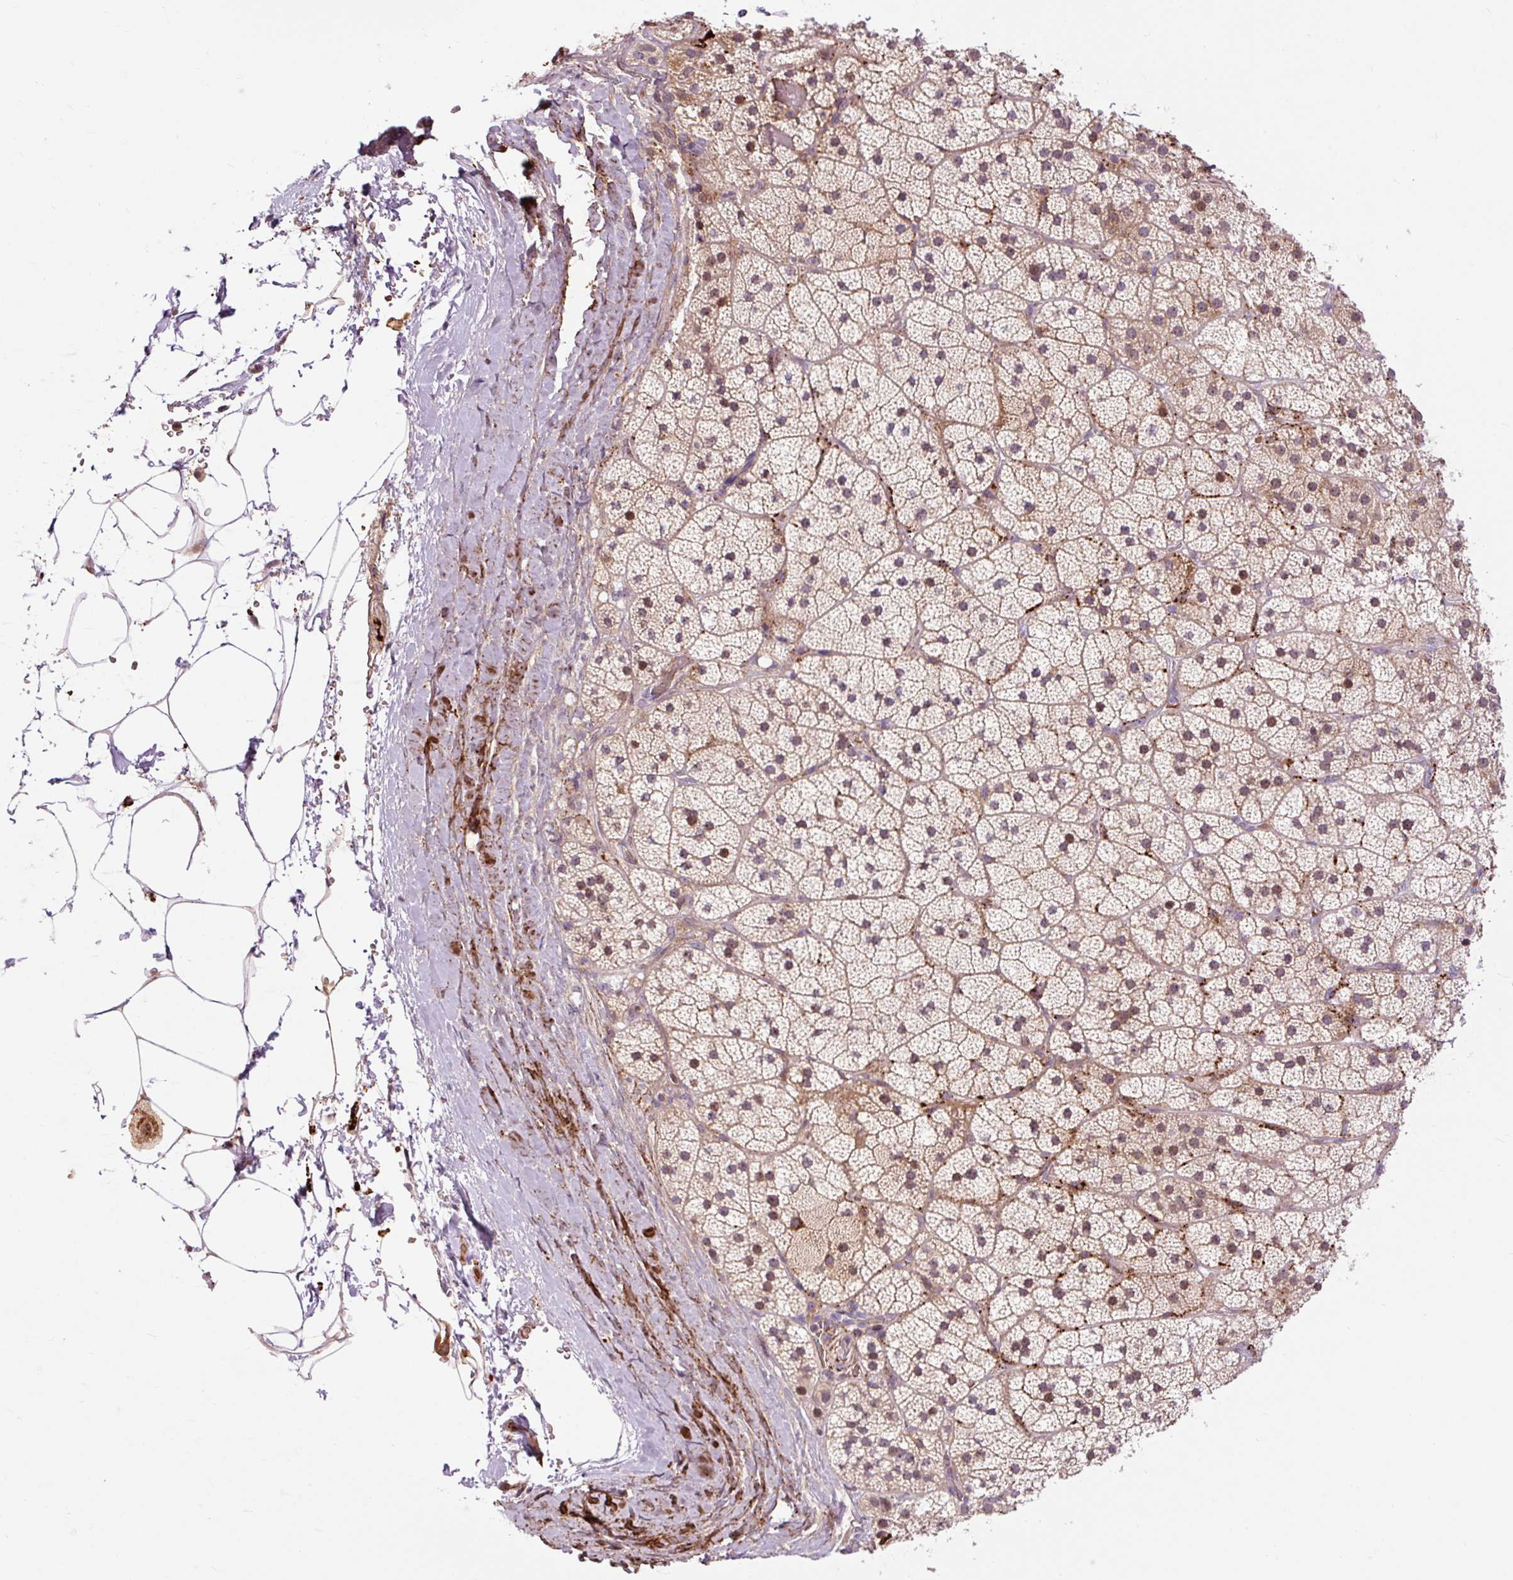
{"staining": {"intensity": "moderate", "quantity": ">75%", "location": "cytoplasmic/membranous"}, "tissue": "adrenal gland", "cell_type": "Glandular cells", "image_type": "normal", "snomed": [{"axis": "morphology", "description": "Normal tissue, NOS"}, {"axis": "topography", "description": "Adrenal gland"}], "caption": "Immunohistochemistry (DAB (3,3'-diaminobenzidine)) staining of benign adrenal gland displays moderate cytoplasmic/membranous protein expression in approximately >75% of glandular cells.", "gene": "CEBPZ", "patient": {"sex": "male", "age": 57}}